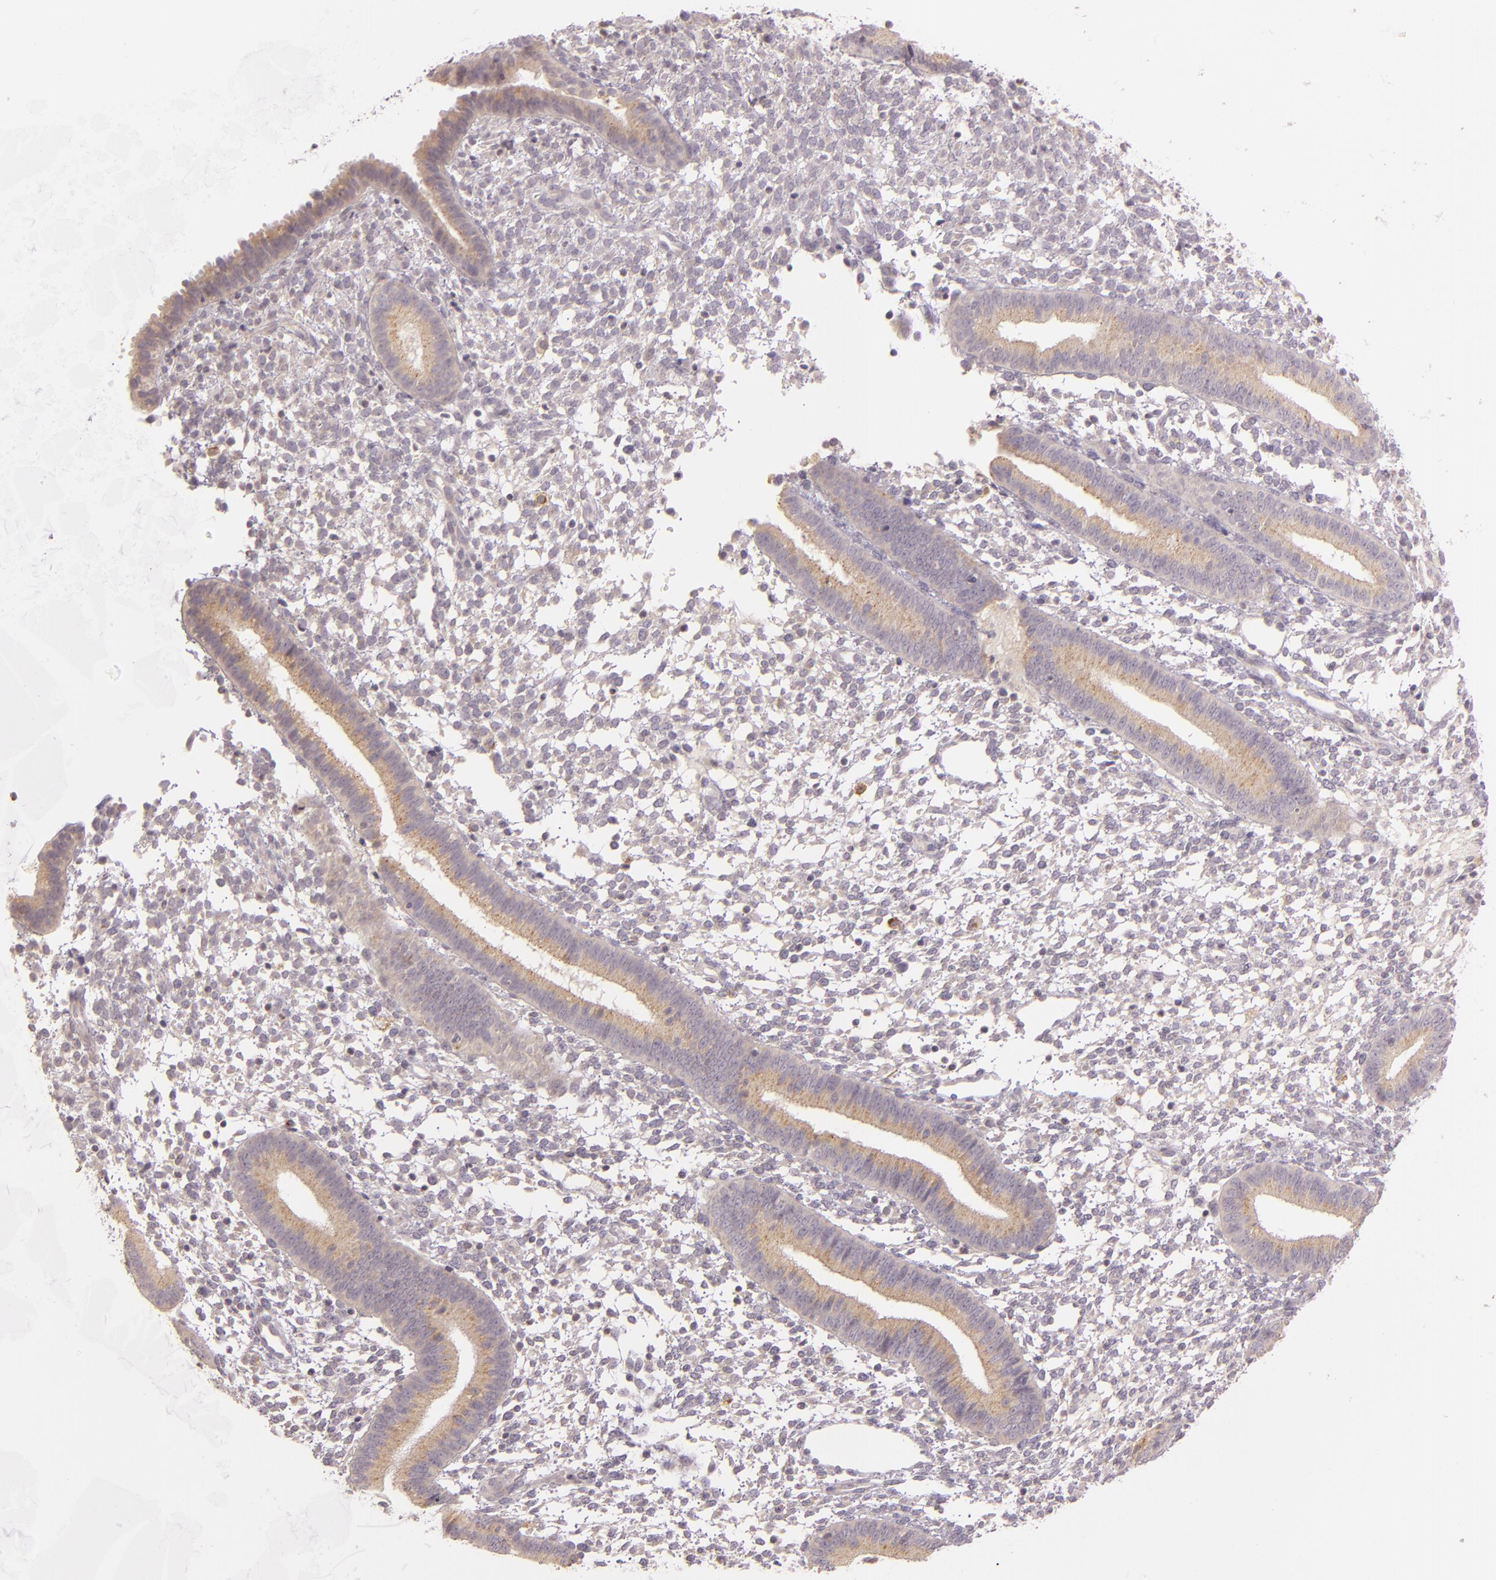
{"staining": {"intensity": "weak", "quantity": ">75%", "location": "cytoplasmic/membranous"}, "tissue": "endometrium", "cell_type": "Cells in endometrial stroma", "image_type": "normal", "snomed": [{"axis": "morphology", "description": "Normal tissue, NOS"}, {"axis": "topography", "description": "Endometrium"}], "caption": "Immunohistochemistry histopathology image of unremarkable human endometrium stained for a protein (brown), which reveals low levels of weak cytoplasmic/membranous staining in about >75% of cells in endometrial stroma.", "gene": "LGMN", "patient": {"sex": "female", "age": 35}}